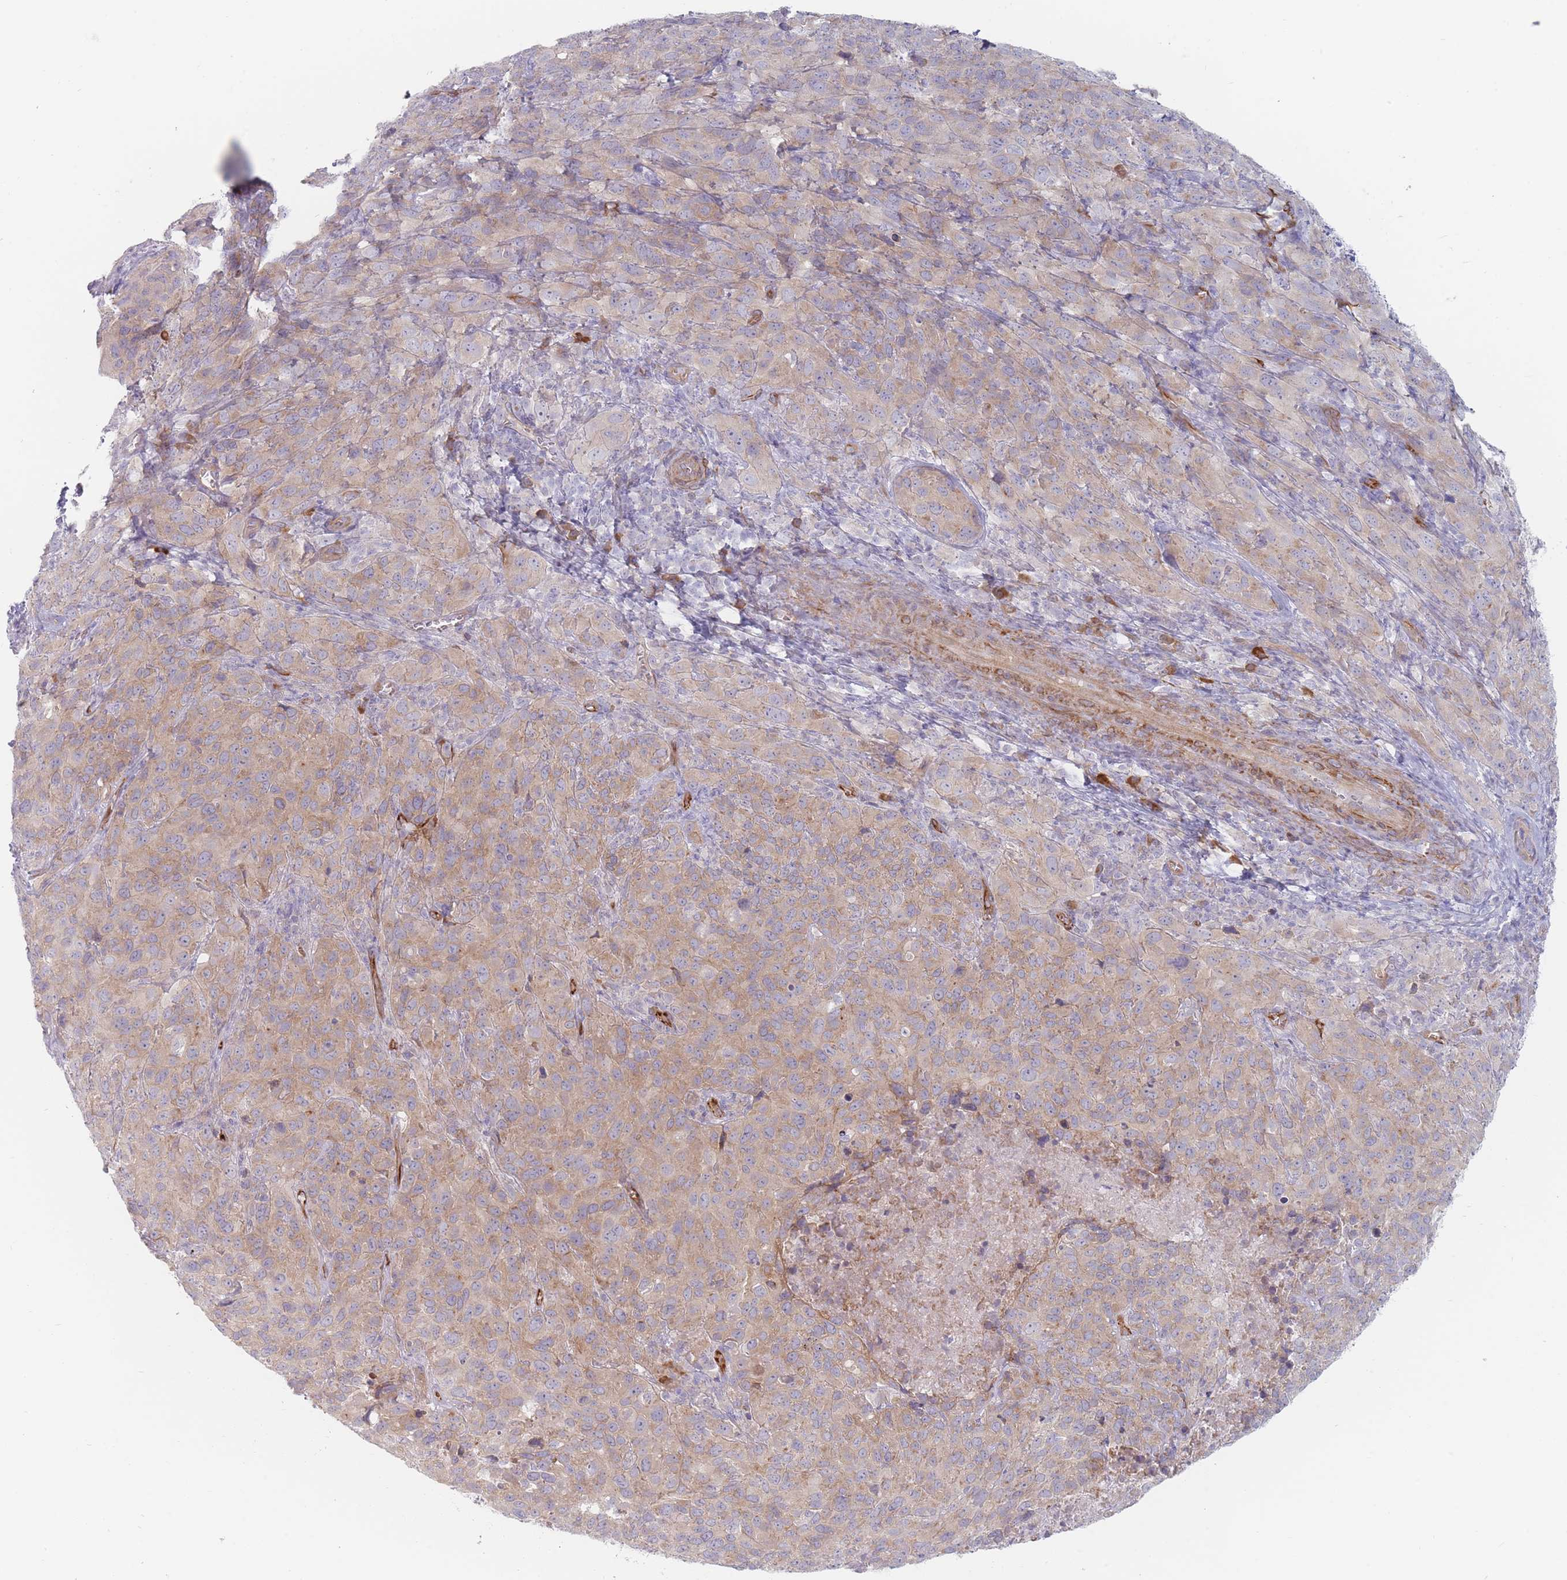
{"staining": {"intensity": "weak", "quantity": "25%-75%", "location": "cytoplasmic/membranous"}, "tissue": "cervical cancer", "cell_type": "Tumor cells", "image_type": "cancer", "snomed": [{"axis": "morphology", "description": "Squamous cell carcinoma, NOS"}, {"axis": "topography", "description": "Cervix"}], "caption": "Human cervical cancer stained with a brown dye shows weak cytoplasmic/membranous positive staining in approximately 25%-75% of tumor cells.", "gene": "ERBIN", "patient": {"sex": "female", "age": 51}}